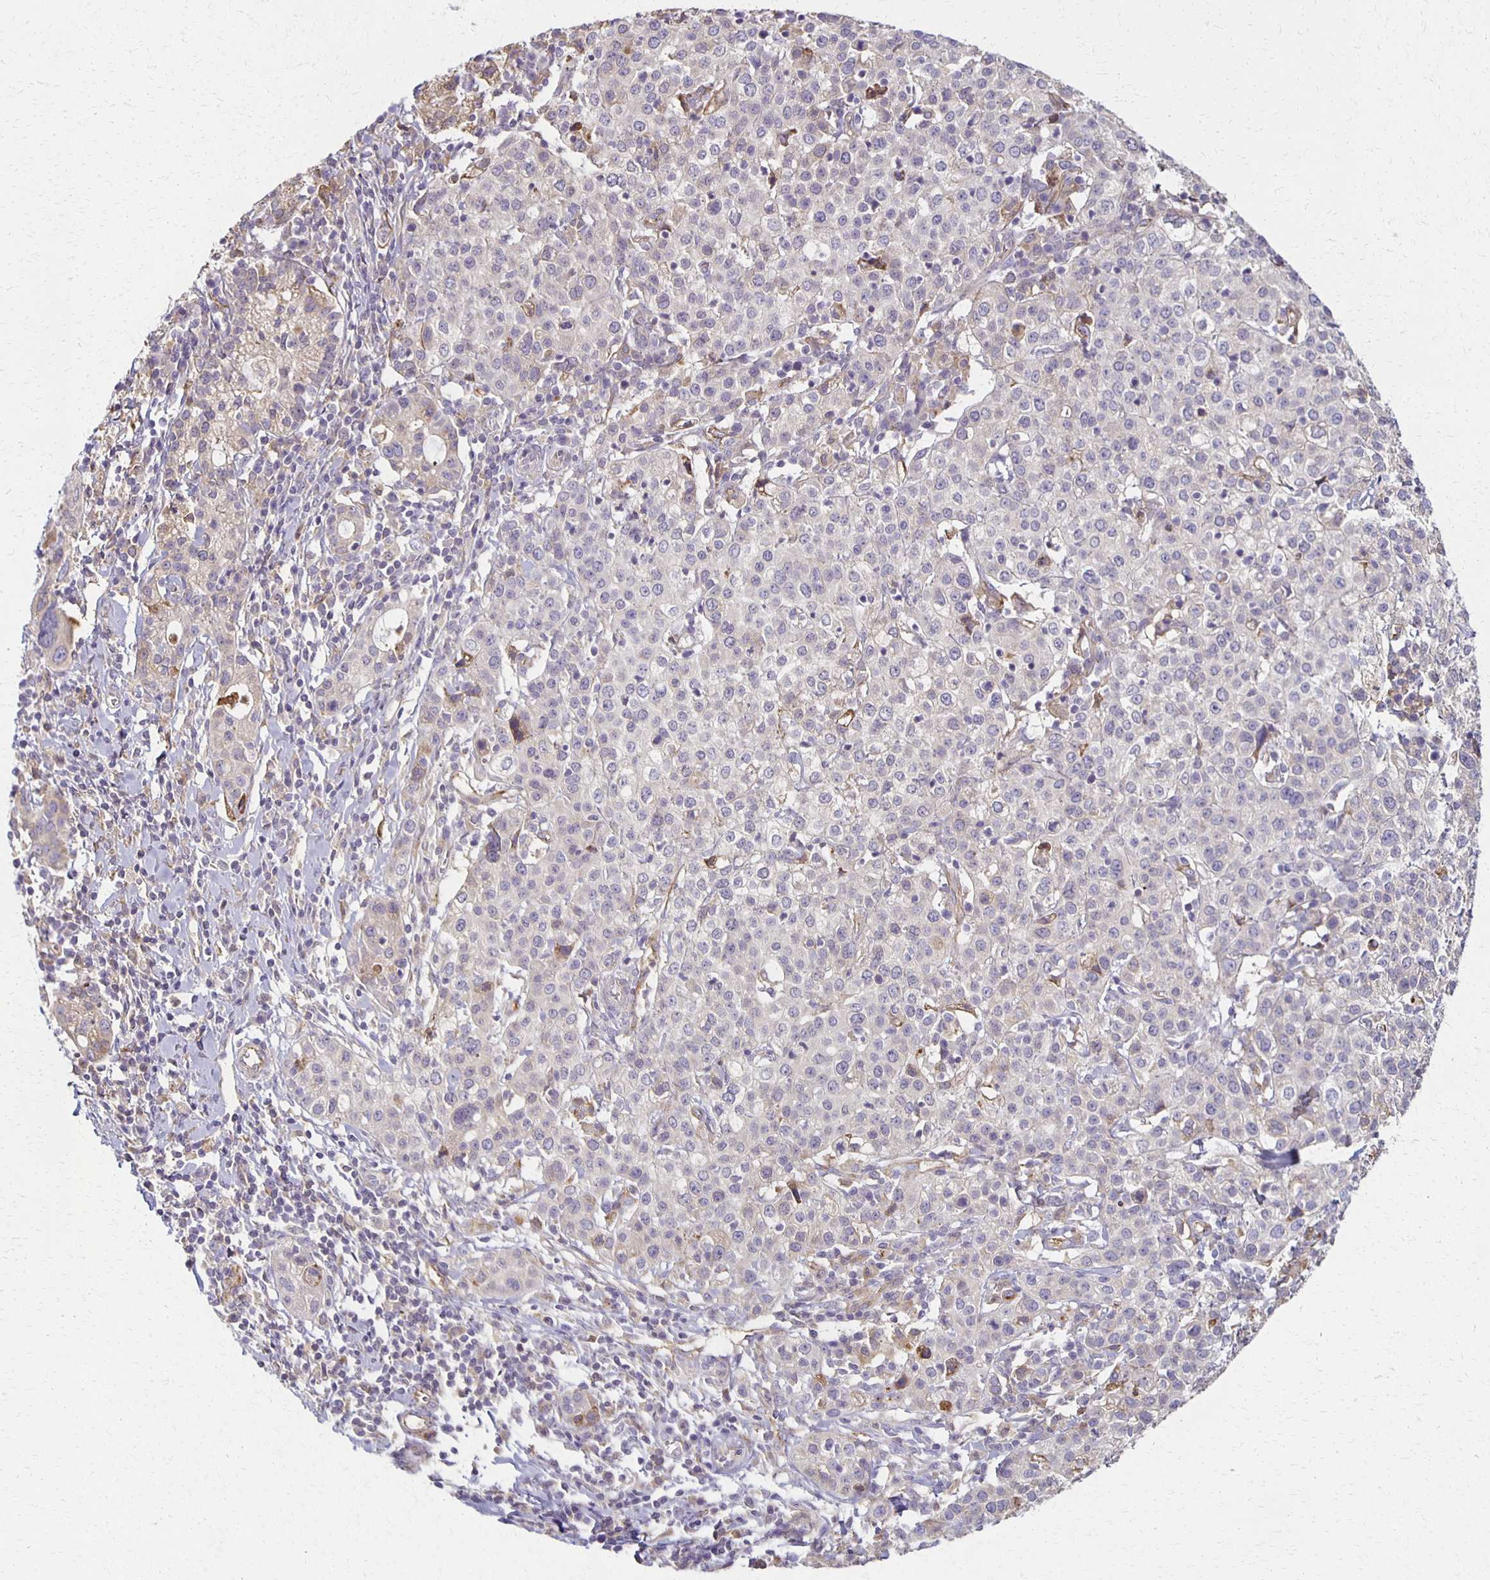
{"staining": {"intensity": "weak", "quantity": "25%-75%", "location": "cytoplasmic/membranous"}, "tissue": "cervical cancer", "cell_type": "Tumor cells", "image_type": "cancer", "snomed": [{"axis": "morphology", "description": "Normal tissue, NOS"}, {"axis": "morphology", "description": "Adenocarcinoma, NOS"}, {"axis": "topography", "description": "Cervix"}], "caption": "Immunohistochemistry (IHC) of adenocarcinoma (cervical) demonstrates low levels of weak cytoplasmic/membranous positivity in approximately 25%-75% of tumor cells.", "gene": "GPX4", "patient": {"sex": "female", "age": 44}}